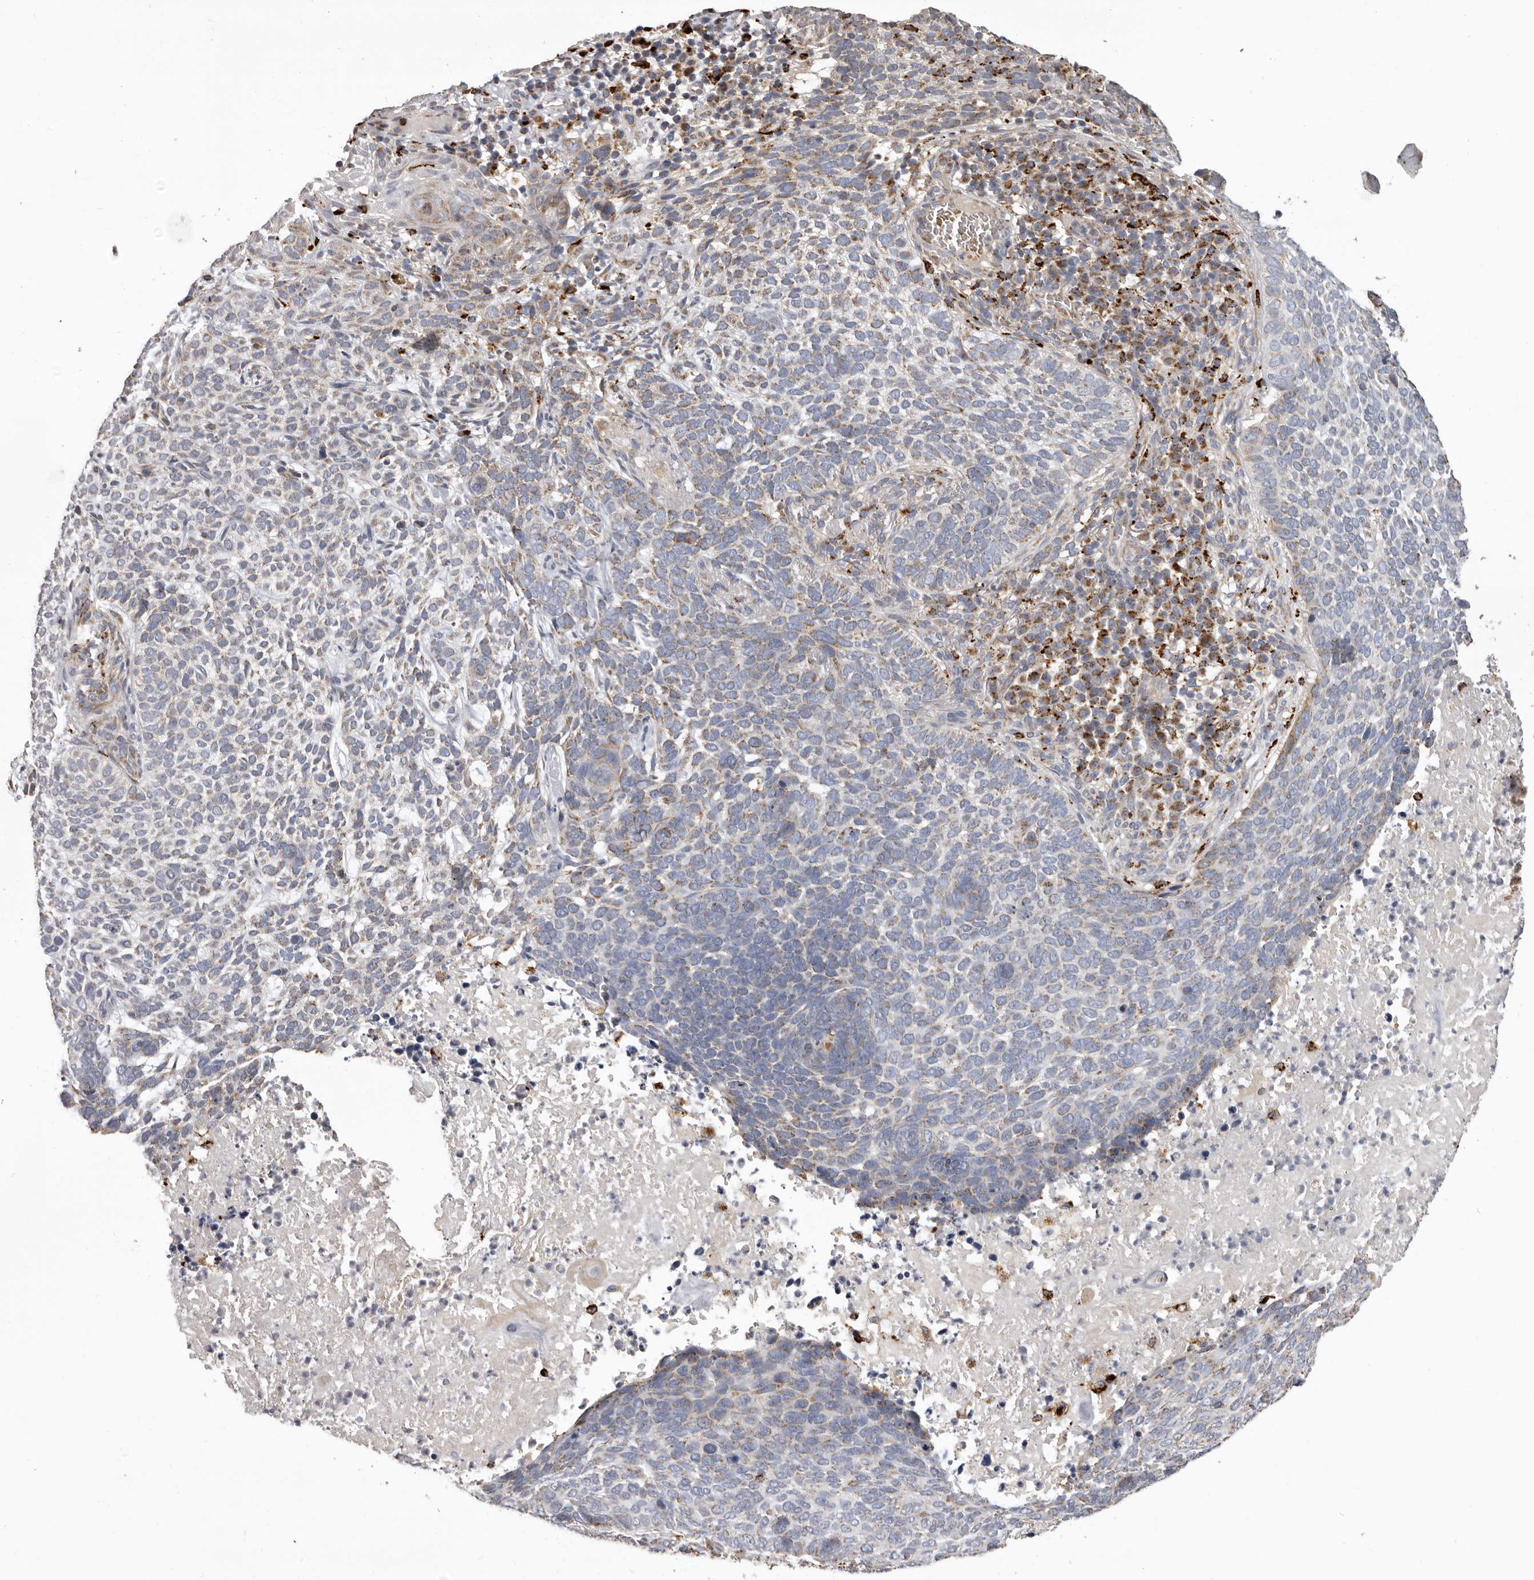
{"staining": {"intensity": "weak", "quantity": "25%-75%", "location": "cytoplasmic/membranous"}, "tissue": "skin cancer", "cell_type": "Tumor cells", "image_type": "cancer", "snomed": [{"axis": "morphology", "description": "Basal cell carcinoma"}, {"axis": "topography", "description": "Skin"}], "caption": "Tumor cells reveal low levels of weak cytoplasmic/membranous positivity in about 25%-75% of cells in basal cell carcinoma (skin).", "gene": "MECR", "patient": {"sex": "female", "age": 64}}